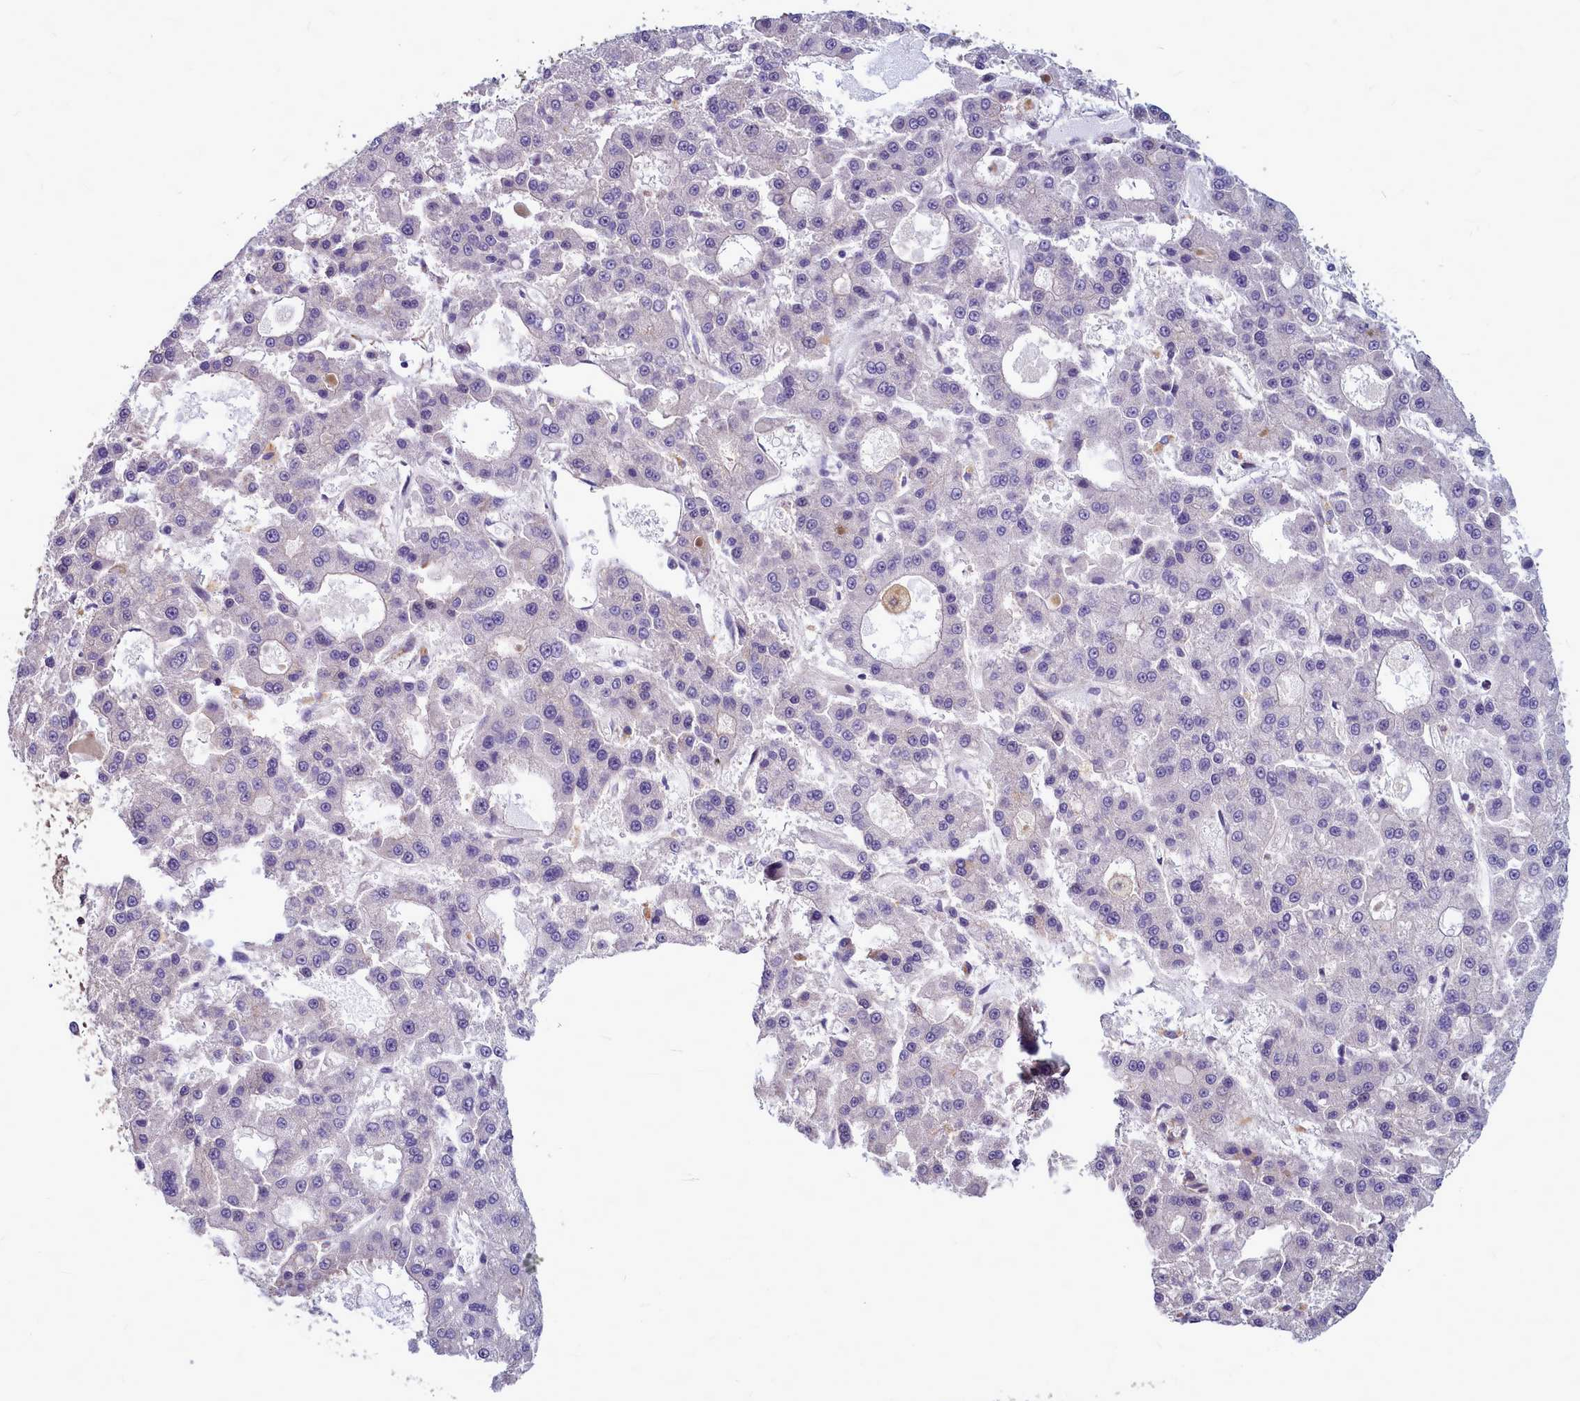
{"staining": {"intensity": "negative", "quantity": "none", "location": "none"}, "tissue": "liver cancer", "cell_type": "Tumor cells", "image_type": "cancer", "snomed": [{"axis": "morphology", "description": "Carcinoma, Hepatocellular, NOS"}, {"axis": "topography", "description": "Liver"}], "caption": "The IHC image has no significant expression in tumor cells of liver cancer tissue. The staining is performed using DAB (3,3'-diaminobenzidine) brown chromogen with nuclei counter-stained in using hematoxylin.", "gene": "TTC5", "patient": {"sex": "male", "age": 70}}